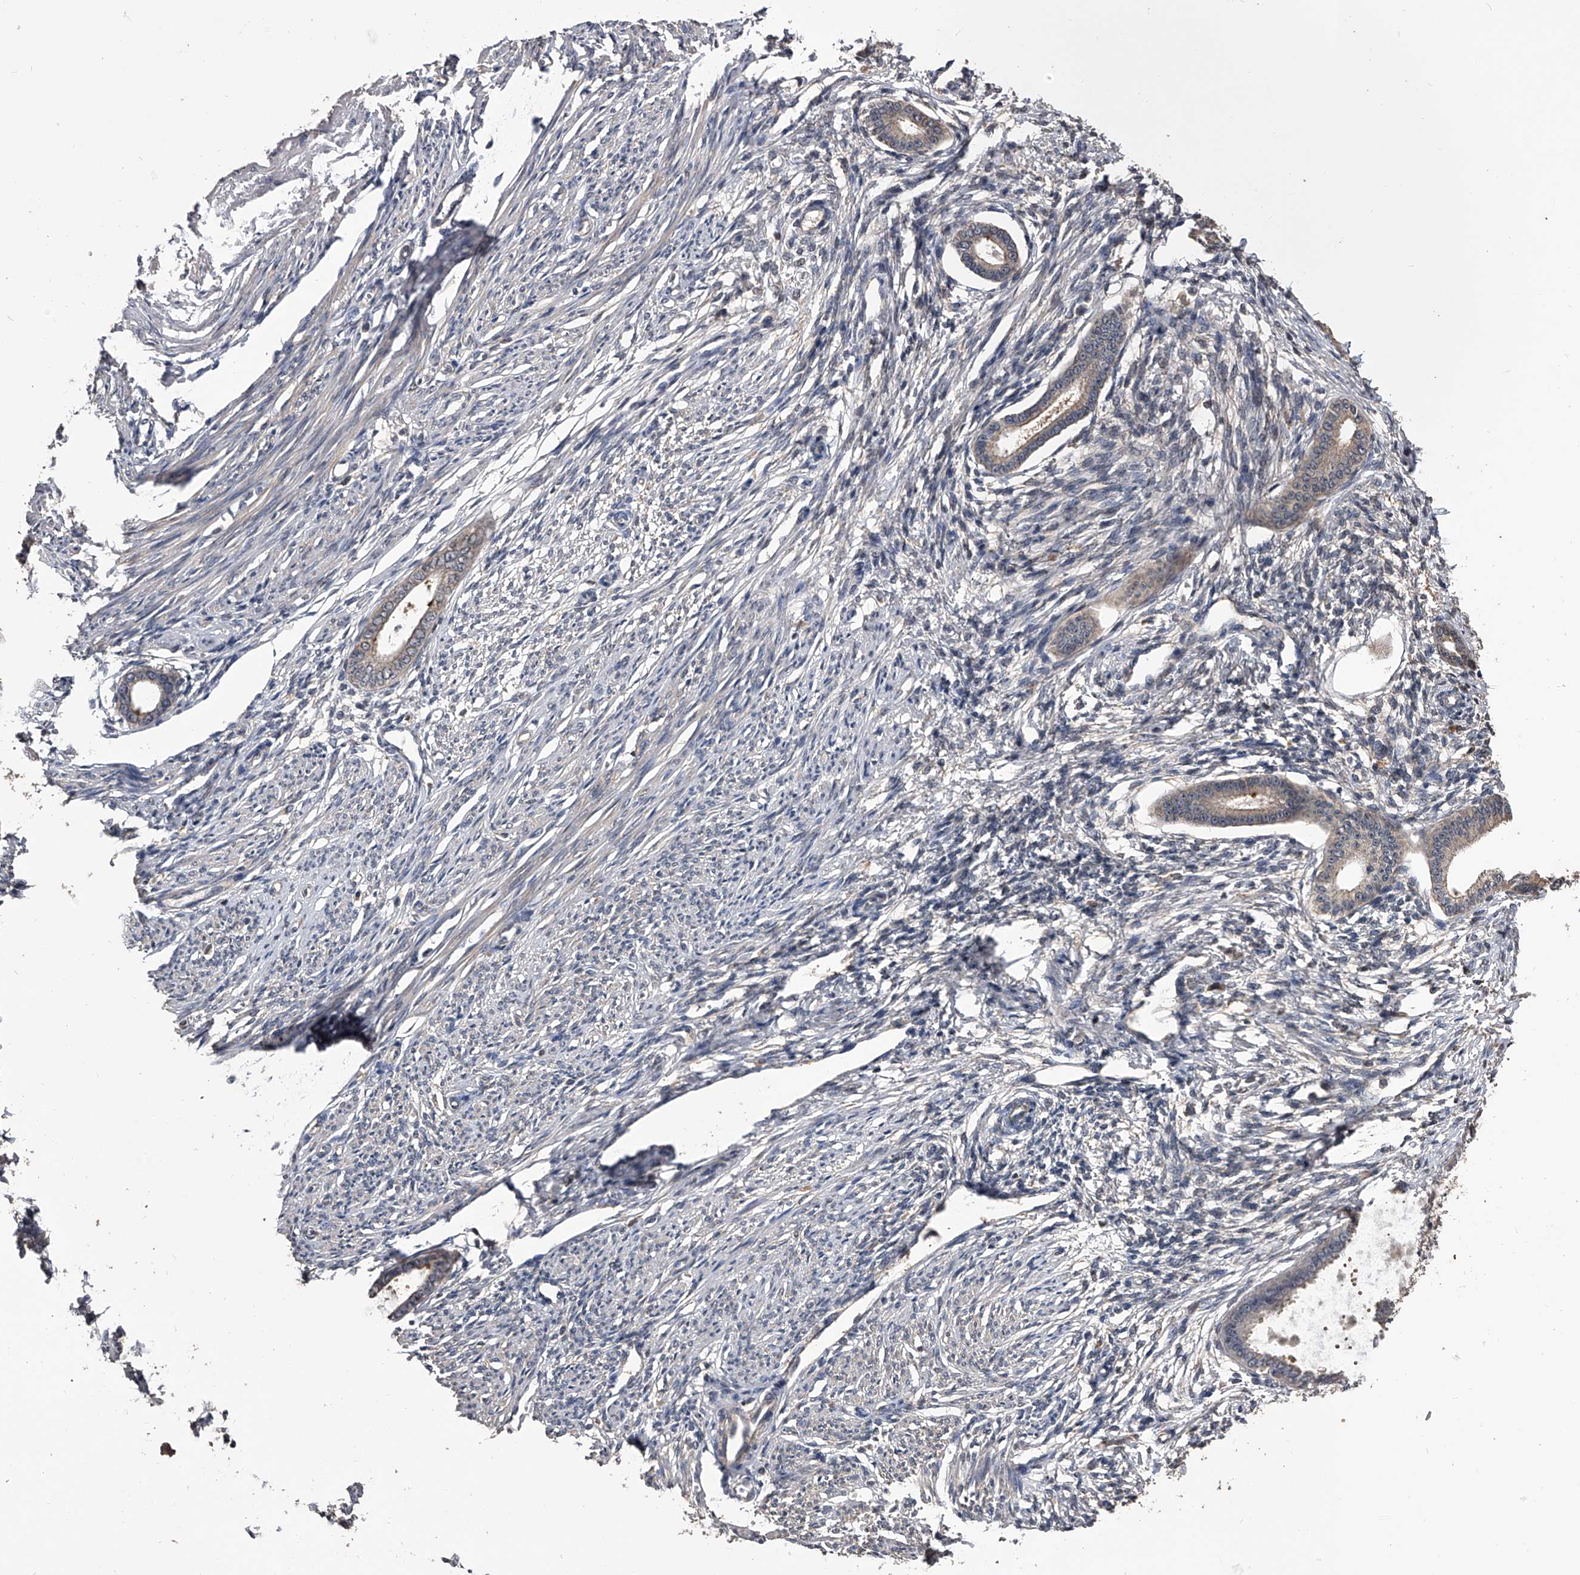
{"staining": {"intensity": "negative", "quantity": "none", "location": "none"}, "tissue": "endometrium", "cell_type": "Cells in endometrial stroma", "image_type": "normal", "snomed": [{"axis": "morphology", "description": "Normal tissue, NOS"}, {"axis": "topography", "description": "Endometrium"}], "caption": "Endometrium was stained to show a protein in brown. There is no significant positivity in cells in endometrial stroma. (Immunohistochemistry (ihc), brightfield microscopy, high magnification).", "gene": "EFCAB7", "patient": {"sex": "female", "age": 56}}